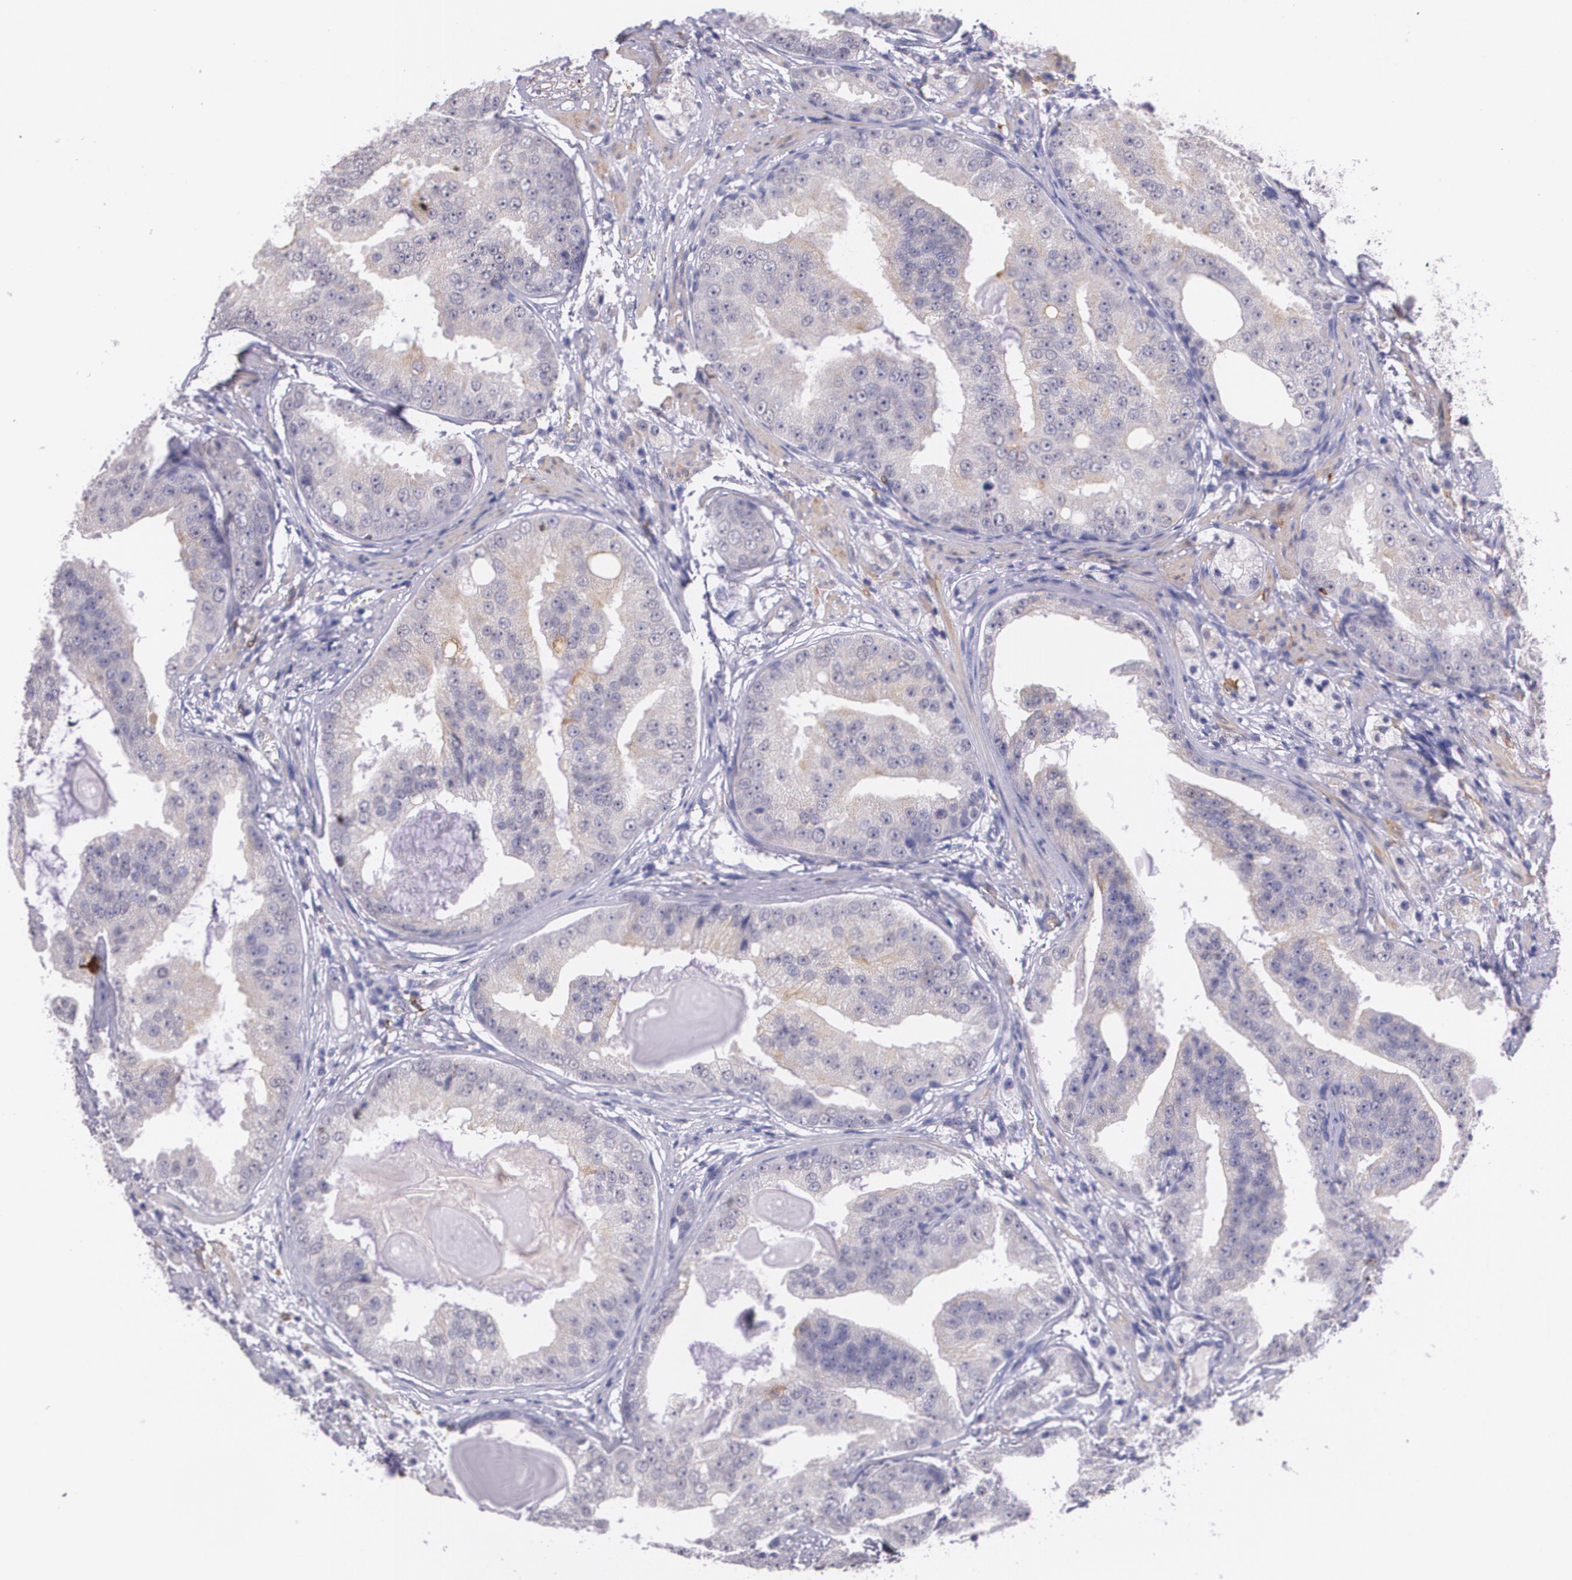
{"staining": {"intensity": "weak", "quantity": "25%-75%", "location": "cytoplasmic/membranous"}, "tissue": "prostate cancer", "cell_type": "Tumor cells", "image_type": "cancer", "snomed": [{"axis": "morphology", "description": "Adenocarcinoma, High grade"}, {"axis": "topography", "description": "Prostate"}], "caption": "IHC (DAB (3,3'-diaminobenzidine)) staining of prostate high-grade adenocarcinoma demonstrates weak cytoplasmic/membranous protein expression in about 25%-75% of tumor cells. (Stains: DAB in brown, nuclei in blue, Microscopy: brightfield microscopy at high magnification).", "gene": "RTN1", "patient": {"sex": "male", "age": 68}}